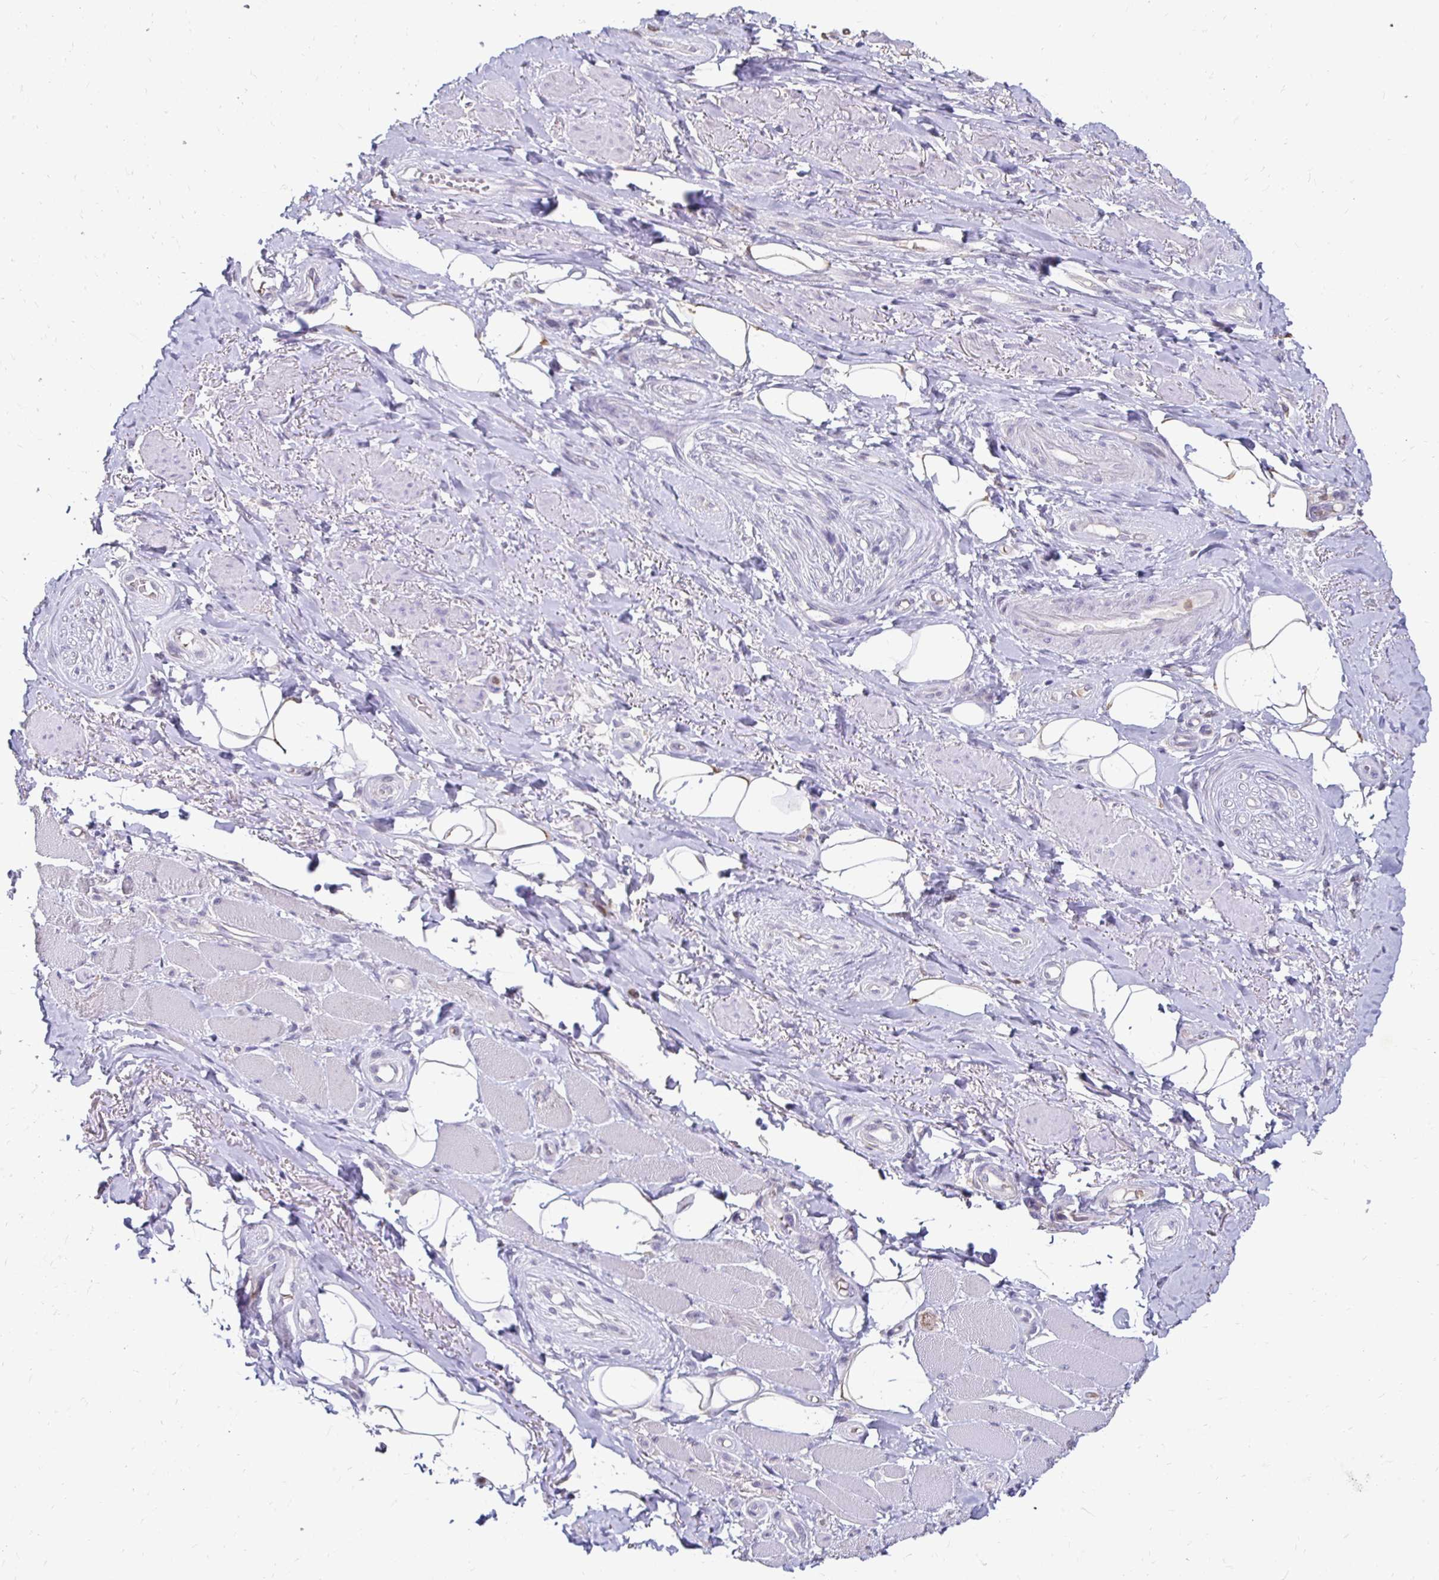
{"staining": {"intensity": "negative", "quantity": "none", "location": "none"}, "tissue": "adipose tissue", "cell_type": "Adipocytes", "image_type": "normal", "snomed": [{"axis": "morphology", "description": "Normal tissue, NOS"}, {"axis": "topography", "description": "Anal"}, {"axis": "topography", "description": "Peripheral nerve tissue"}], "caption": "IHC photomicrograph of unremarkable adipose tissue stained for a protein (brown), which exhibits no staining in adipocytes. The staining was performed using DAB (3,3'-diaminobenzidine) to visualize the protein expression in brown, while the nuclei were stained in blue with hematoxylin (Magnification: 20x).", "gene": "GK2", "patient": {"sex": "male", "age": 53}}